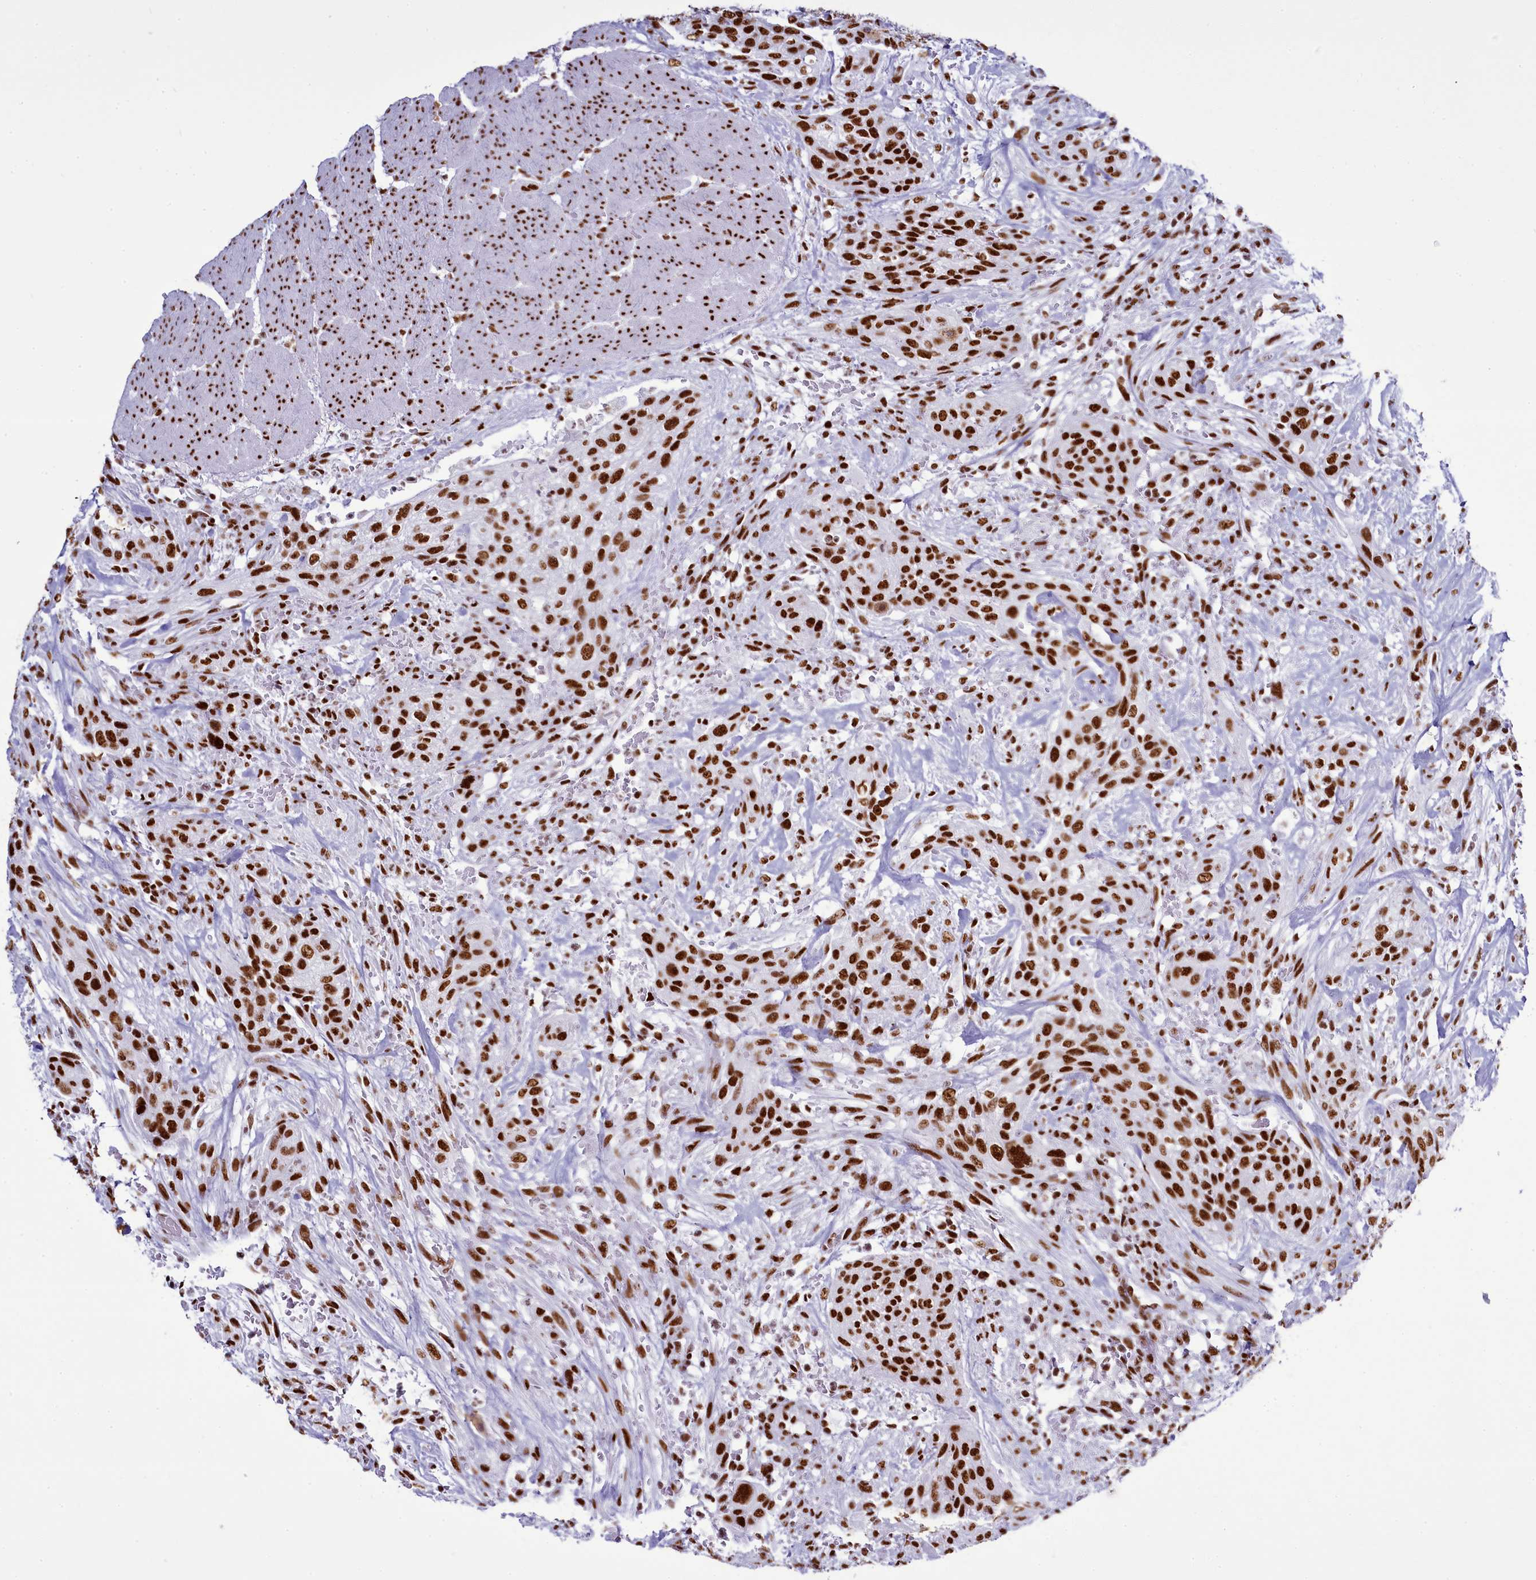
{"staining": {"intensity": "strong", "quantity": ">75%", "location": "nuclear"}, "tissue": "urothelial cancer", "cell_type": "Tumor cells", "image_type": "cancer", "snomed": [{"axis": "morphology", "description": "Urothelial carcinoma, High grade"}, {"axis": "topography", "description": "Urinary bladder"}], "caption": "Approximately >75% of tumor cells in urothelial carcinoma (high-grade) display strong nuclear protein staining as visualized by brown immunohistochemical staining.", "gene": "RALY", "patient": {"sex": "male", "age": 35}}